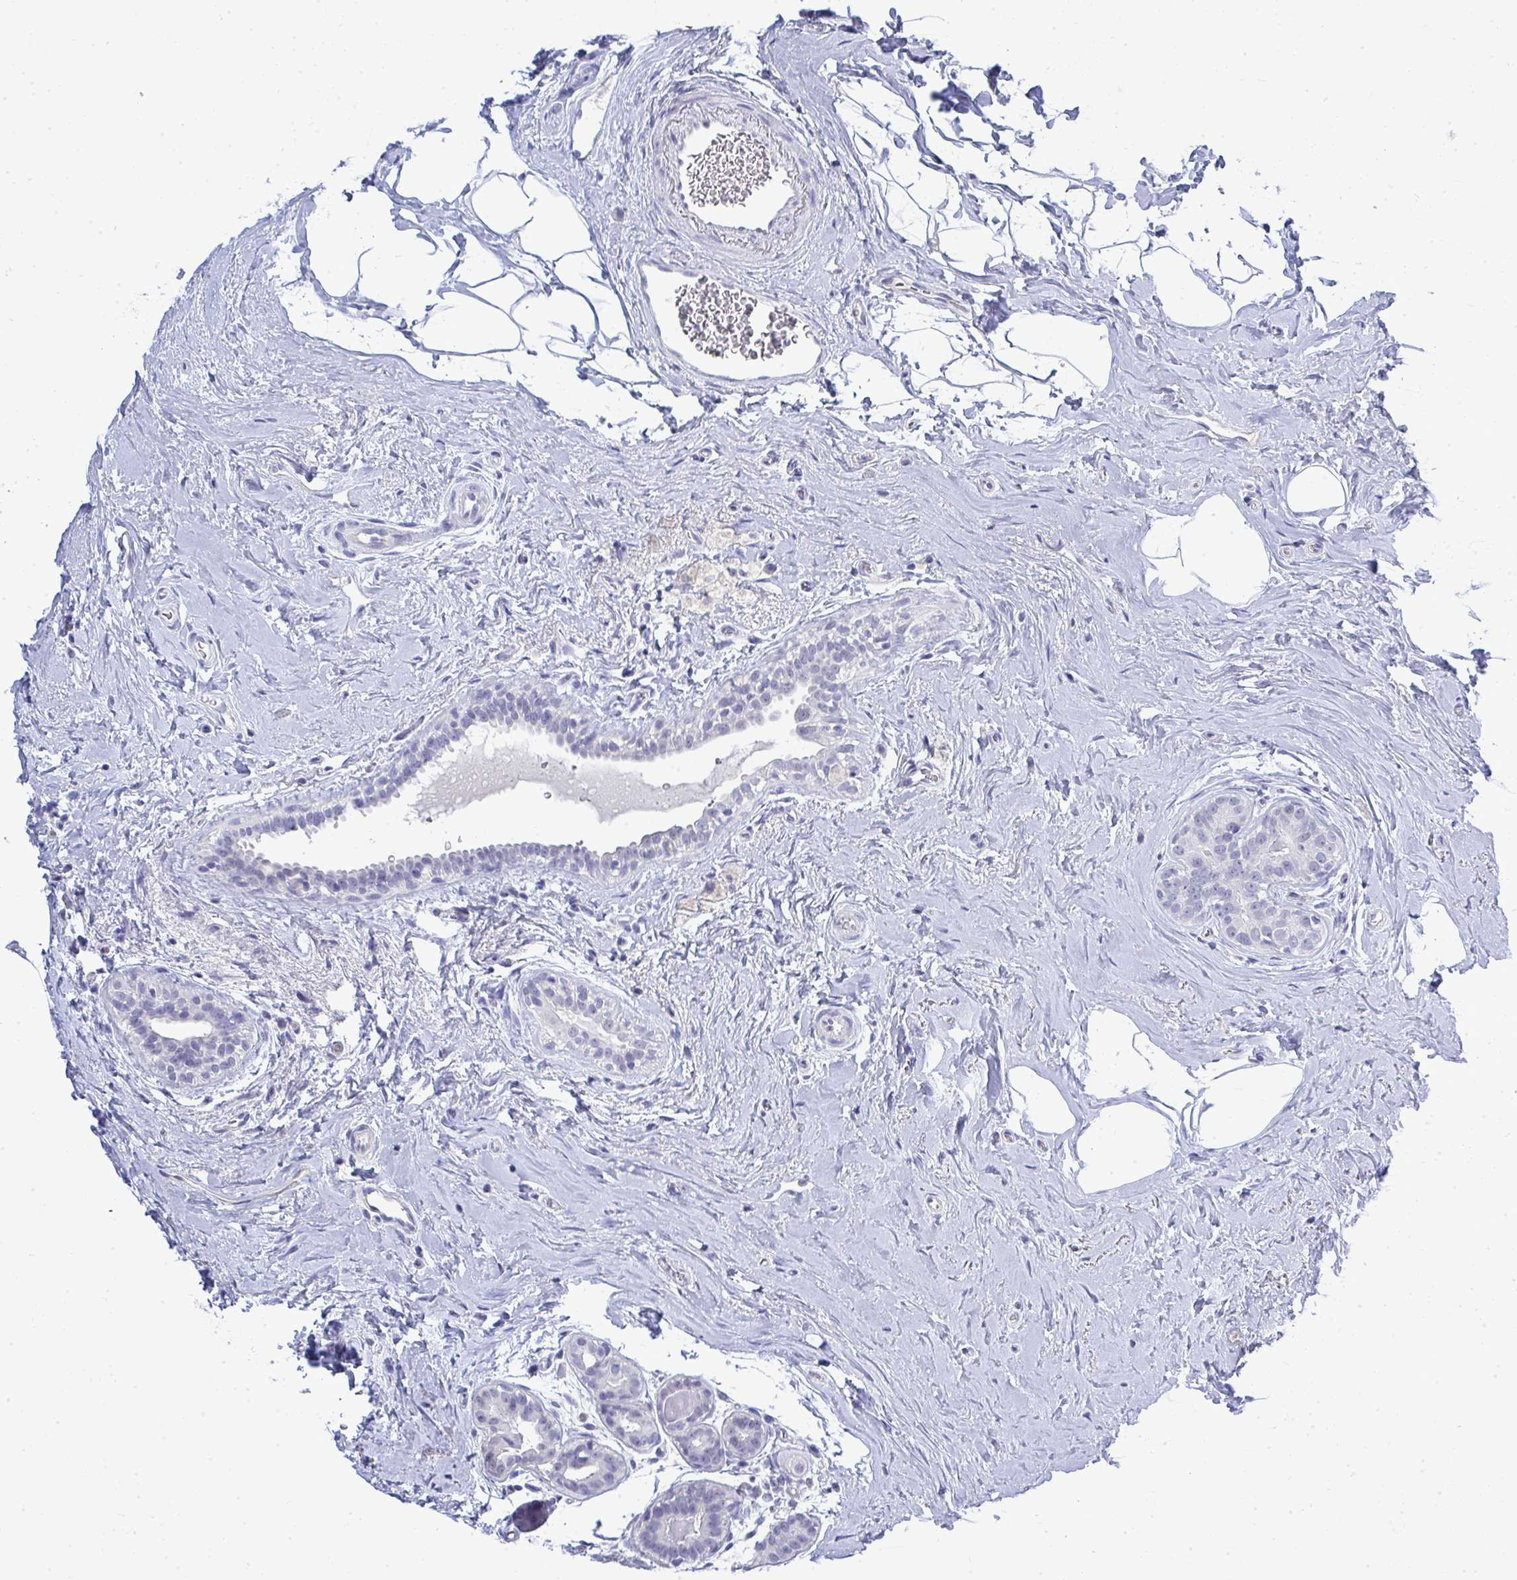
{"staining": {"intensity": "negative", "quantity": "none", "location": "none"}, "tissue": "breast cancer", "cell_type": "Tumor cells", "image_type": "cancer", "snomed": [{"axis": "morphology", "description": "Duct carcinoma"}, {"axis": "topography", "description": "Breast"}], "caption": "IHC photomicrograph of neoplastic tissue: breast infiltrating ductal carcinoma stained with DAB reveals no significant protein staining in tumor cells.", "gene": "TMEM82", "patient": {"sex": "female", "age": 71}}